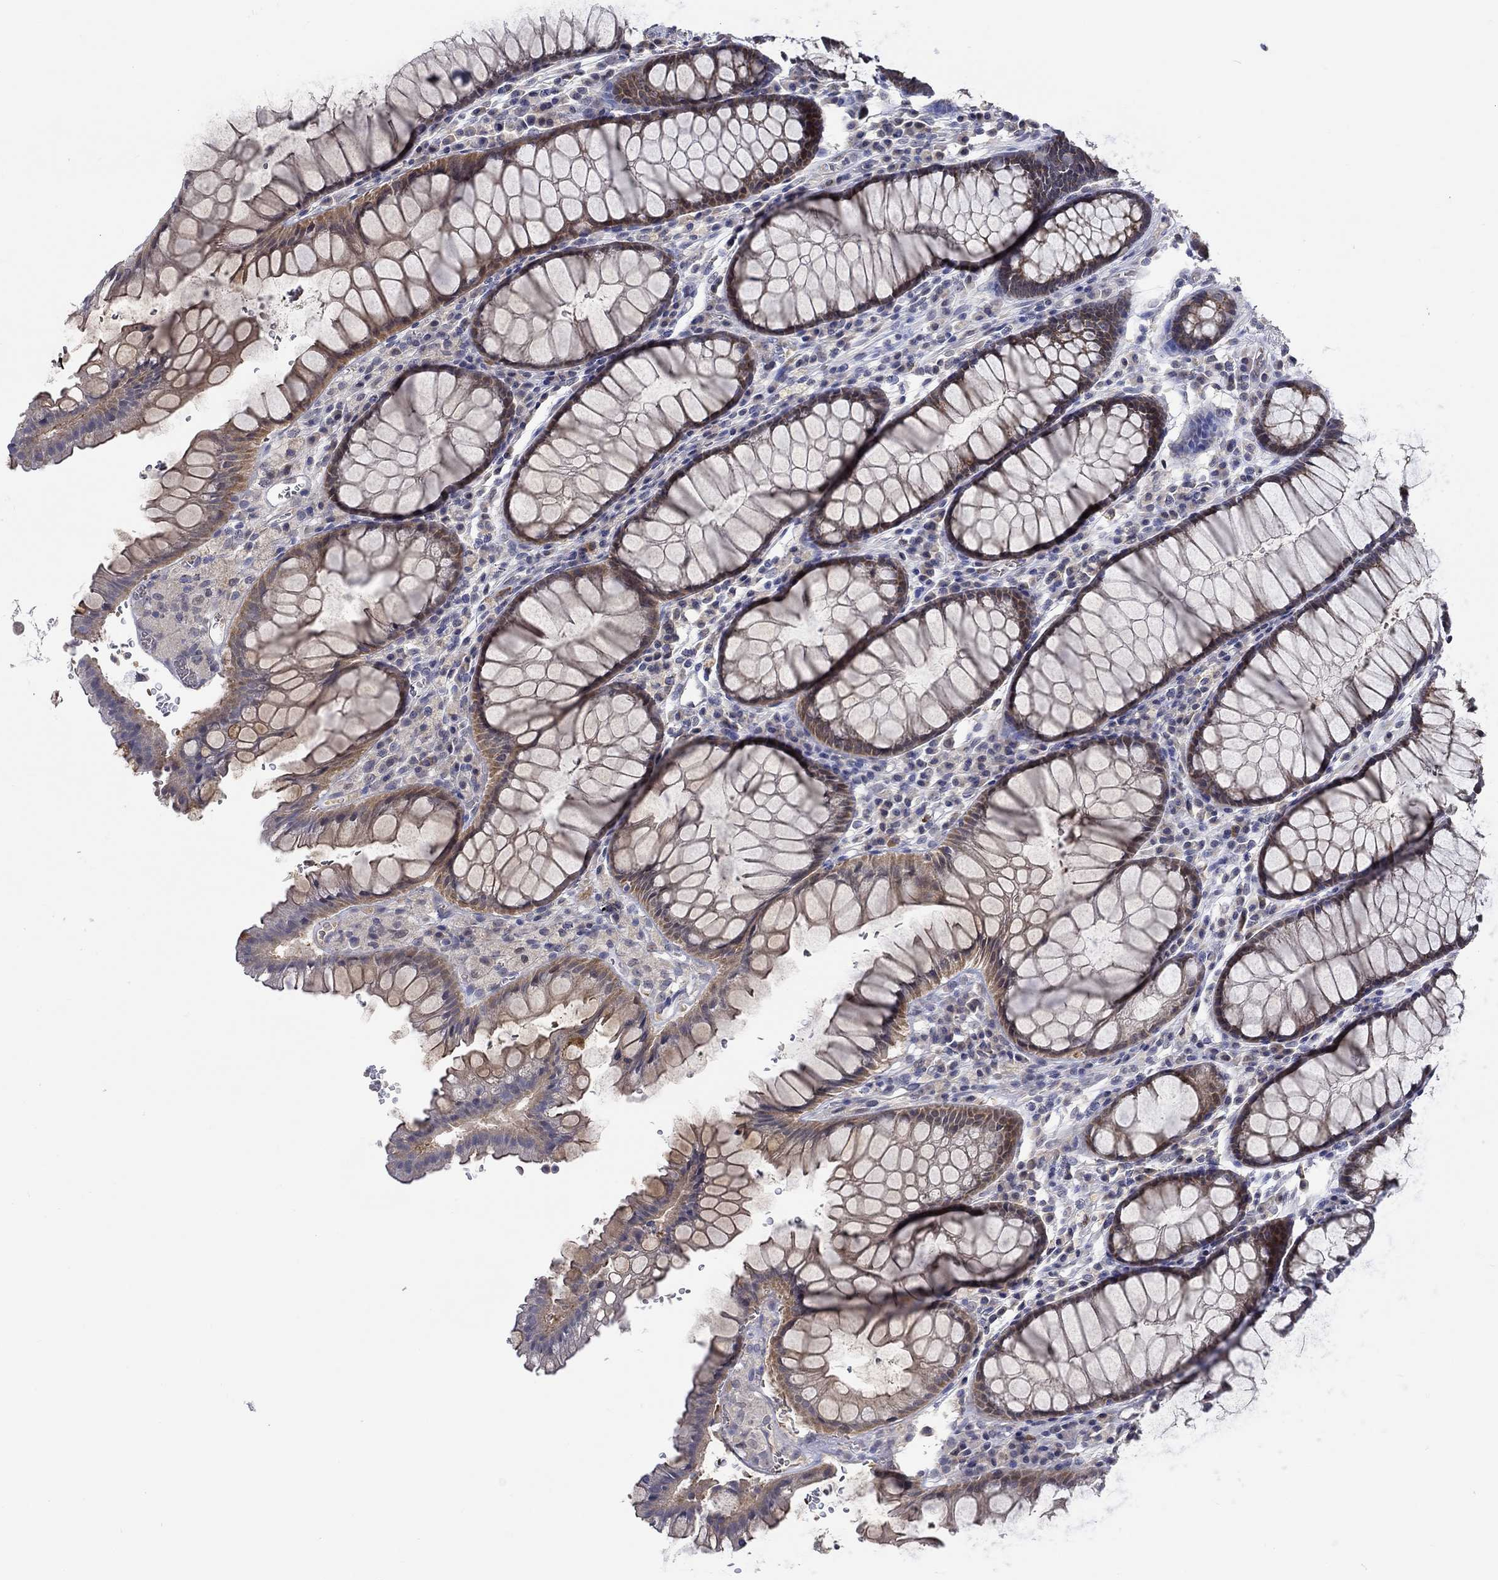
{"staining": {"intensity": "moderate", "quantity": ">75%", "location": "cytoplasmic/membranous"}, "tissue": "rectum", "cell_type": "Glandular cells", "image_type": "normal", "snomed": [{"axis": "morphology", "description": "Normal tissue, NOS"}, {"axis": "topography", "description": "Rectum"}], "caption": "Glandular cells show moderate cytoplasmic/membranous positivity in about >75% of cells in normal rectum.", "gene": "WASF1", "patient": {"sex": "female", "age": 68}}